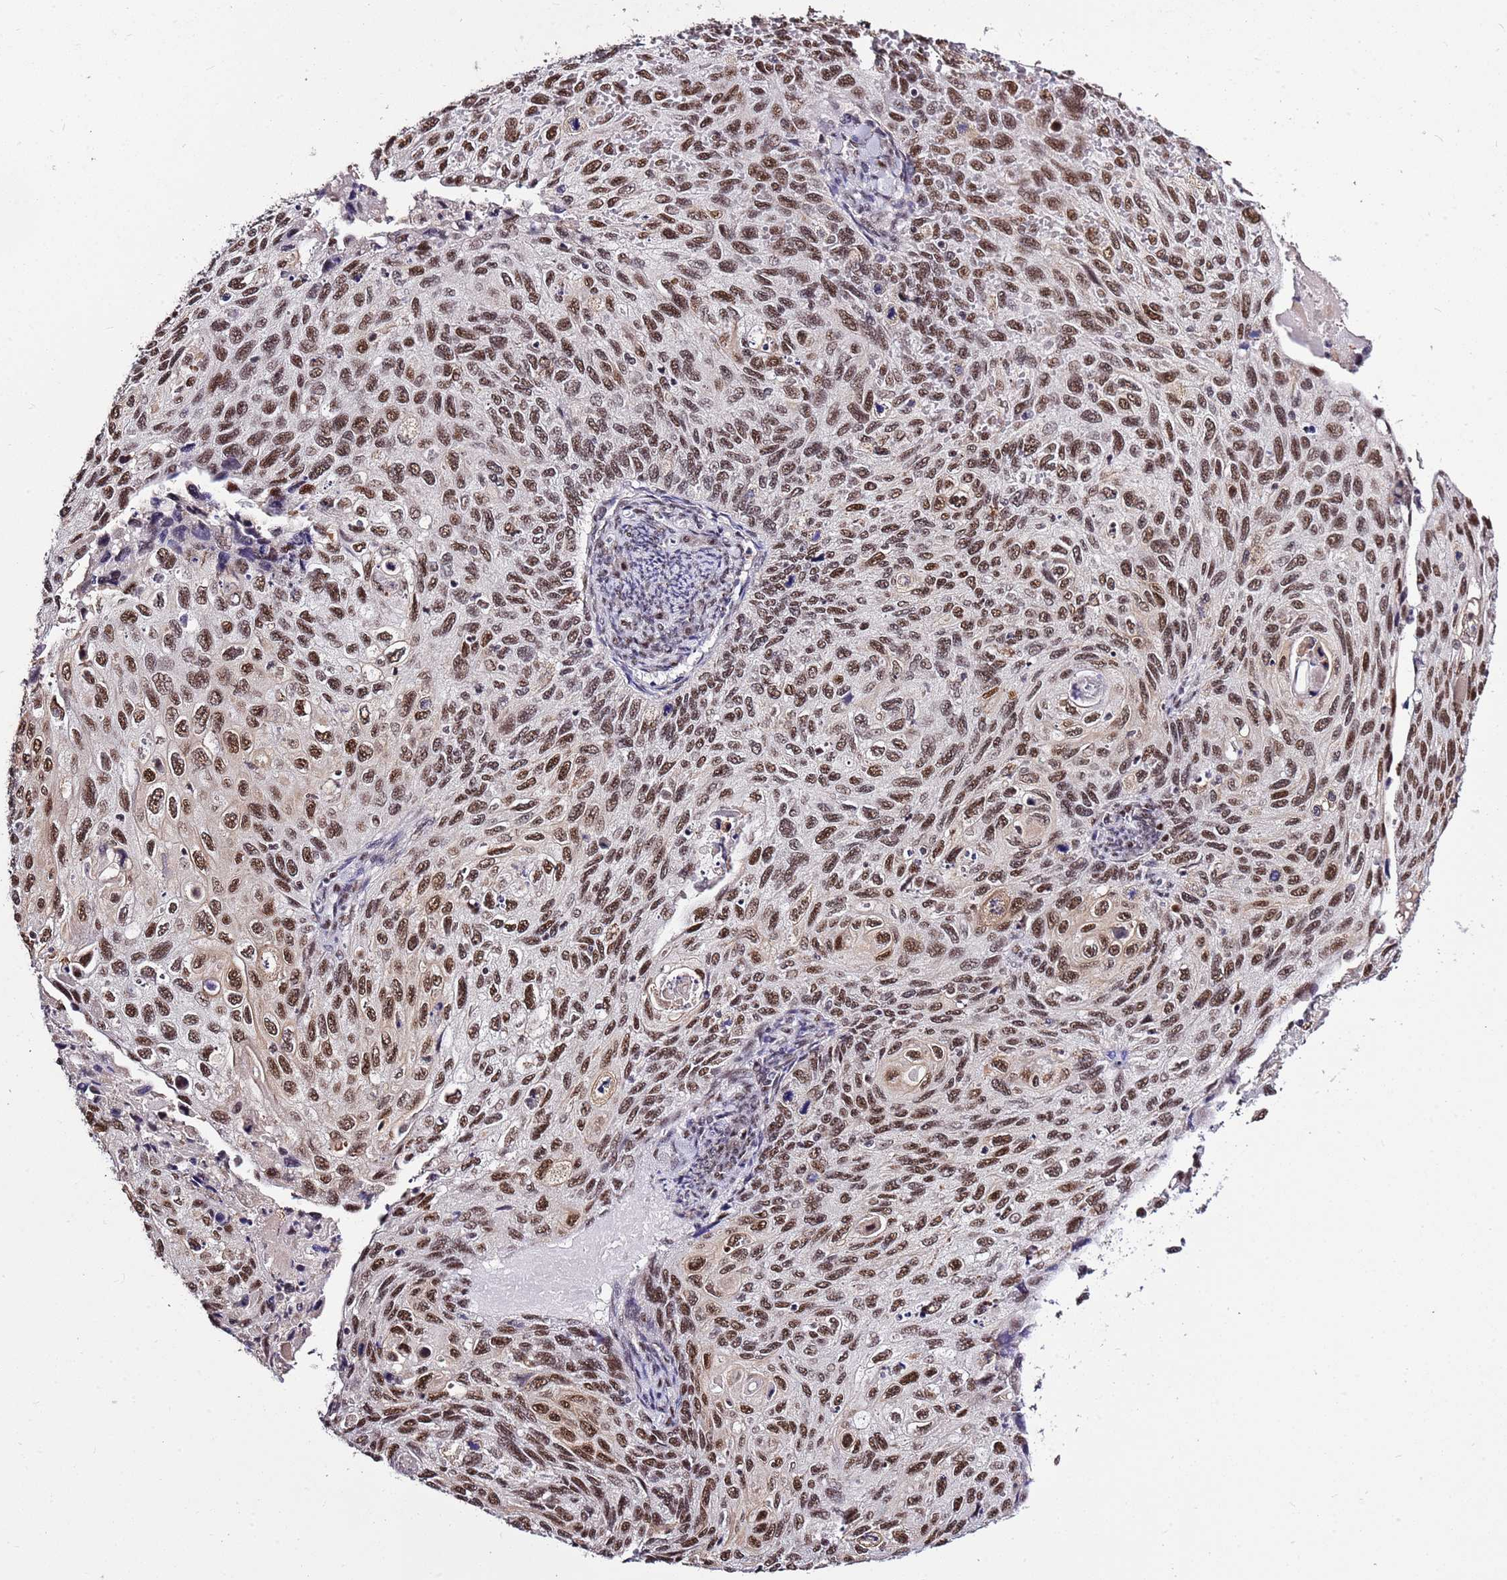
{"staining": {"intensity": "moderate", "quantity": ">75%", "location": "nuclear"}, "tissue": "cervical cancer", "cell_type": "Tumor cells", "image_type": "cancer", "snomed": [{"axis": "morphology", "description": "Squamous cell carcinoma, NOS"}, {"axis": "topography", "description": "Cervix"}], "caption": "This is a micrograph of immunohistochemistry staining of cervical cancer, which shows moderate expression in the nuclear of tumor cells.", "gene": "AKAP8L", "patient": {"sex": "female", "age": 70}}